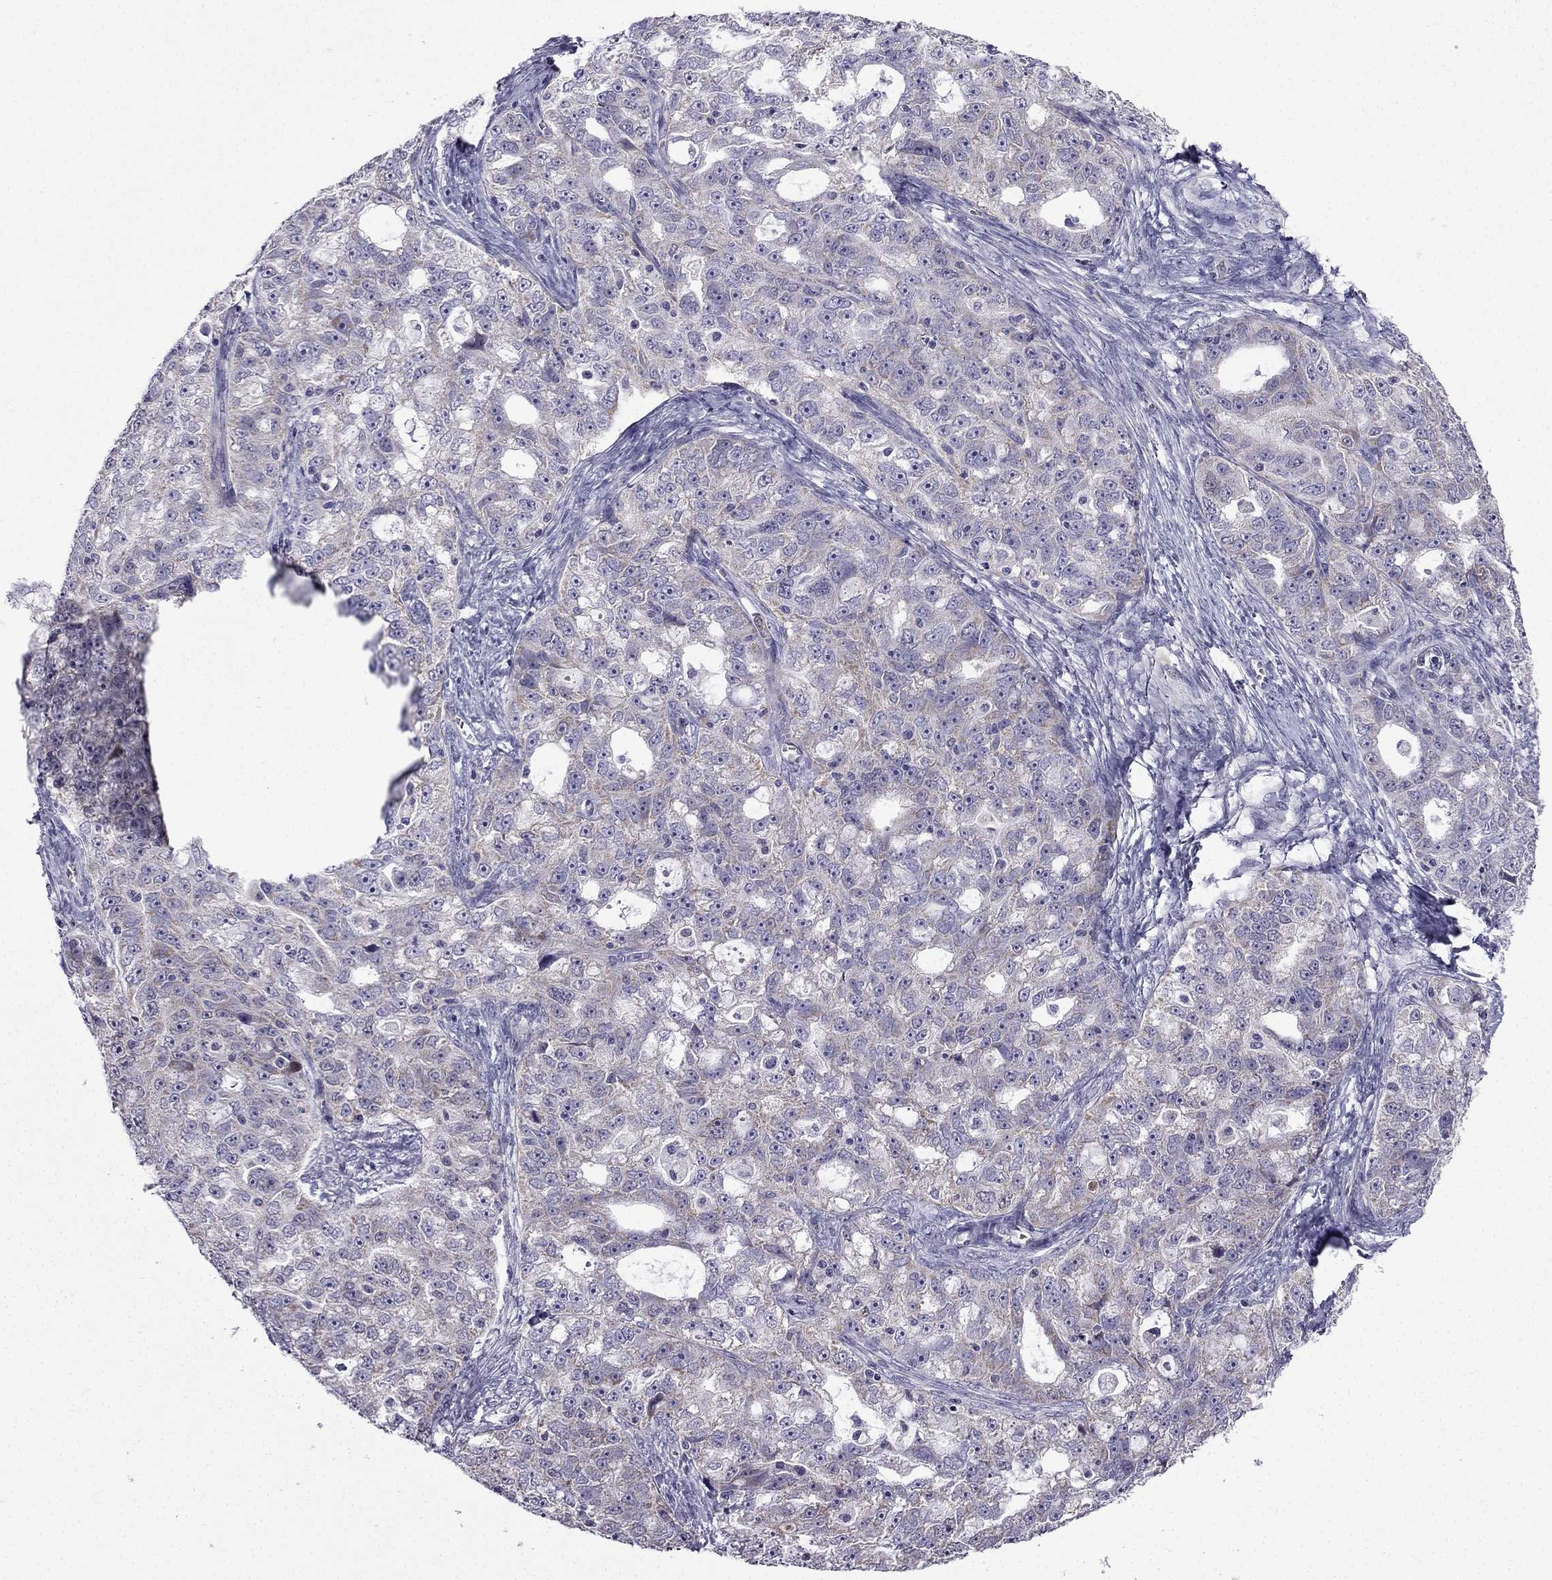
{"staining": {"intensity": "weak", "quantity": ">75%", "location": "cytoplasmic/membranous"}, "tissue": "ovarian cancer", "cell_type": "Tumor cells", "image_type": "cancer", "snomed": [{"axis": "morphology", "description": "Cystadenocarcinoma, serous, NOS"}, {"axis": "topography", "description": "Ovary"}], "caption": "Protein analysis of ovarian cancer tissue reveals weak cytoplasmic/membranous expression in approximately >75% of tumor cells.", "gene": "SLC6A2", "patient": {"sex": "female", "age": 51}}